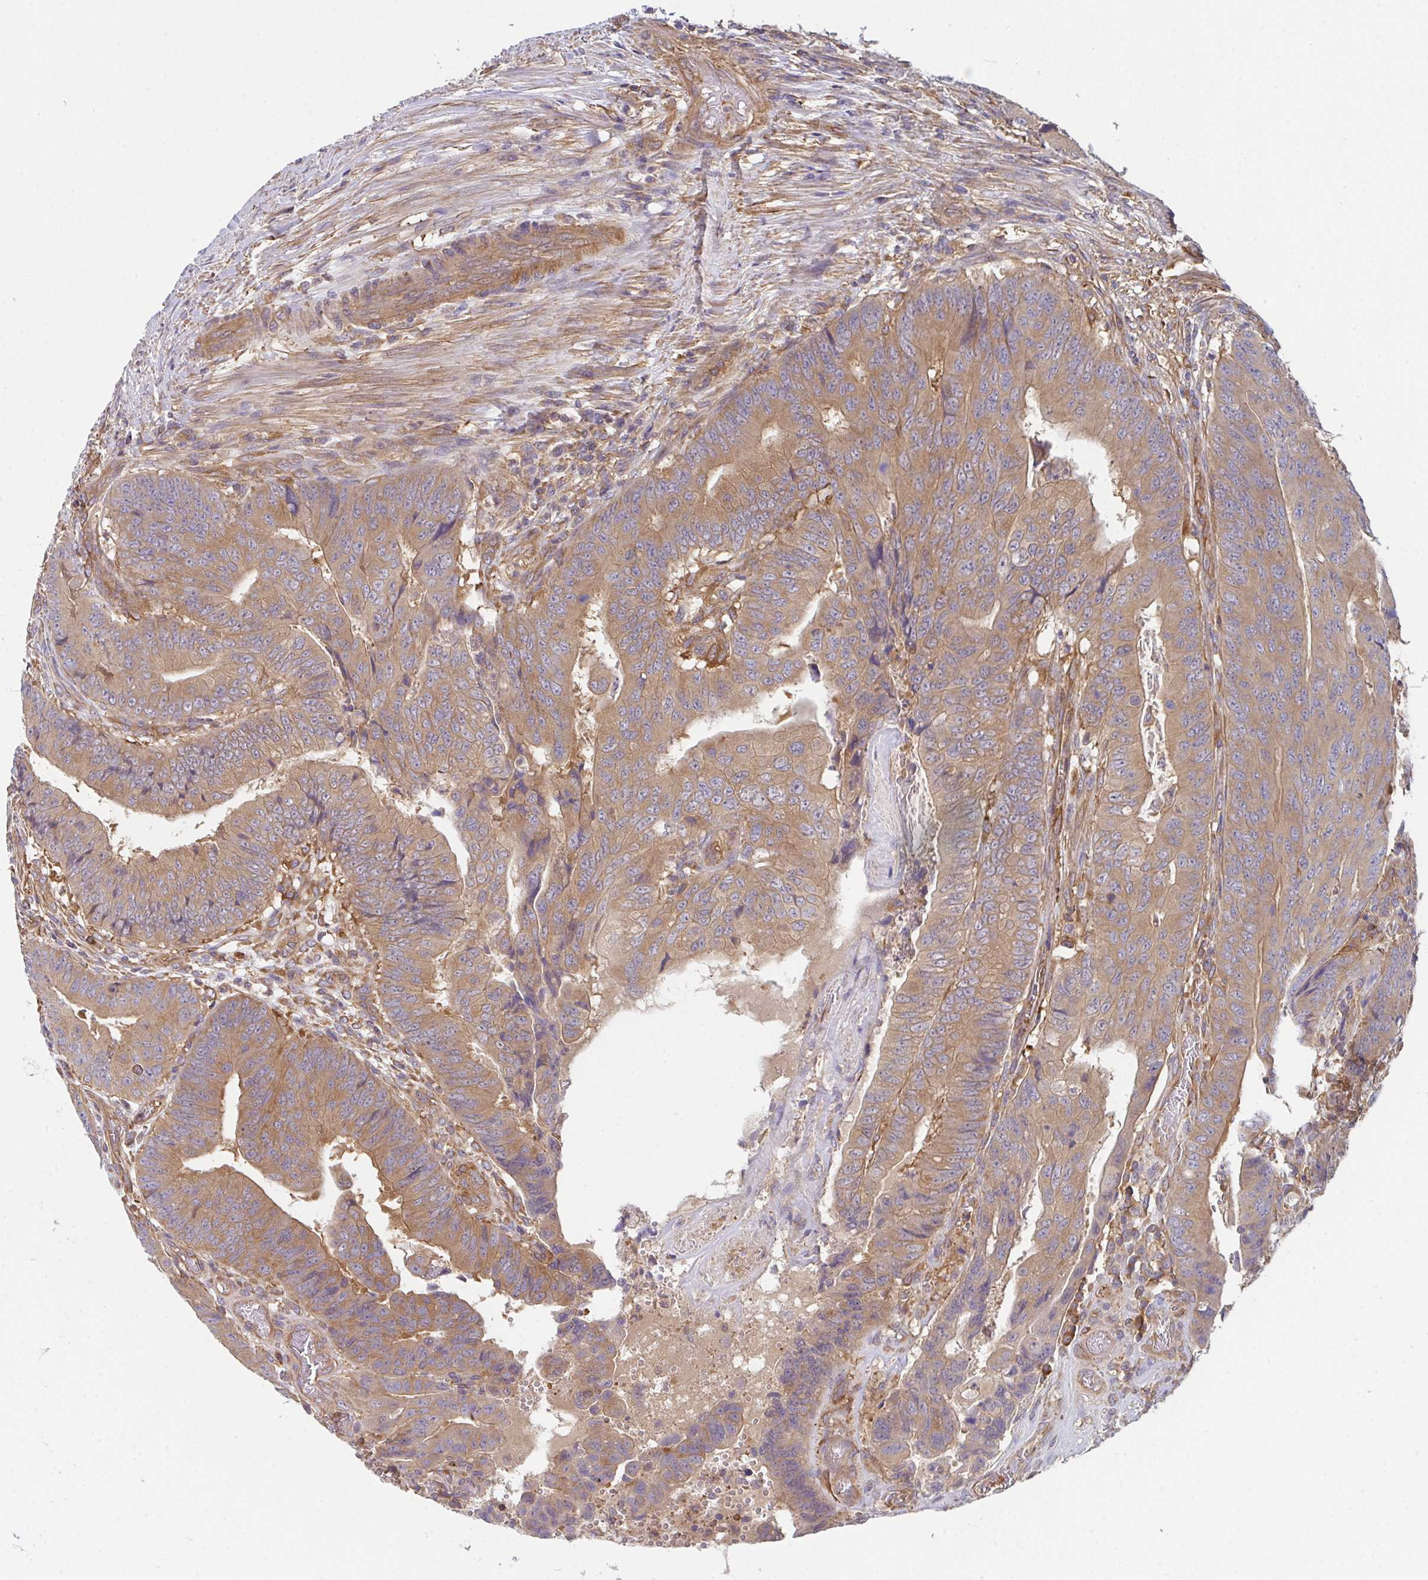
{"staining": {"intensity": "moderate", "quantity": ">75%", "location": "cytoplasmic/membranous"}, "tissue": "colorectal cancer", "cell_type": "Tumor cells", "image_type": "cancer", "snomed": [{"axis": "morphology", "description": "Adenocarcinoma, NOS"}, {"axis": "topography", "description": "Colon"}], "caption": "Protein expression analysis of colorectal adenocarcinoma demonstrates moderate cytoplasmic/membranous staining in about >75% of tumor cells.", "gene": "TMEM229A", "patient": {"sex": "female", "age": 48}}